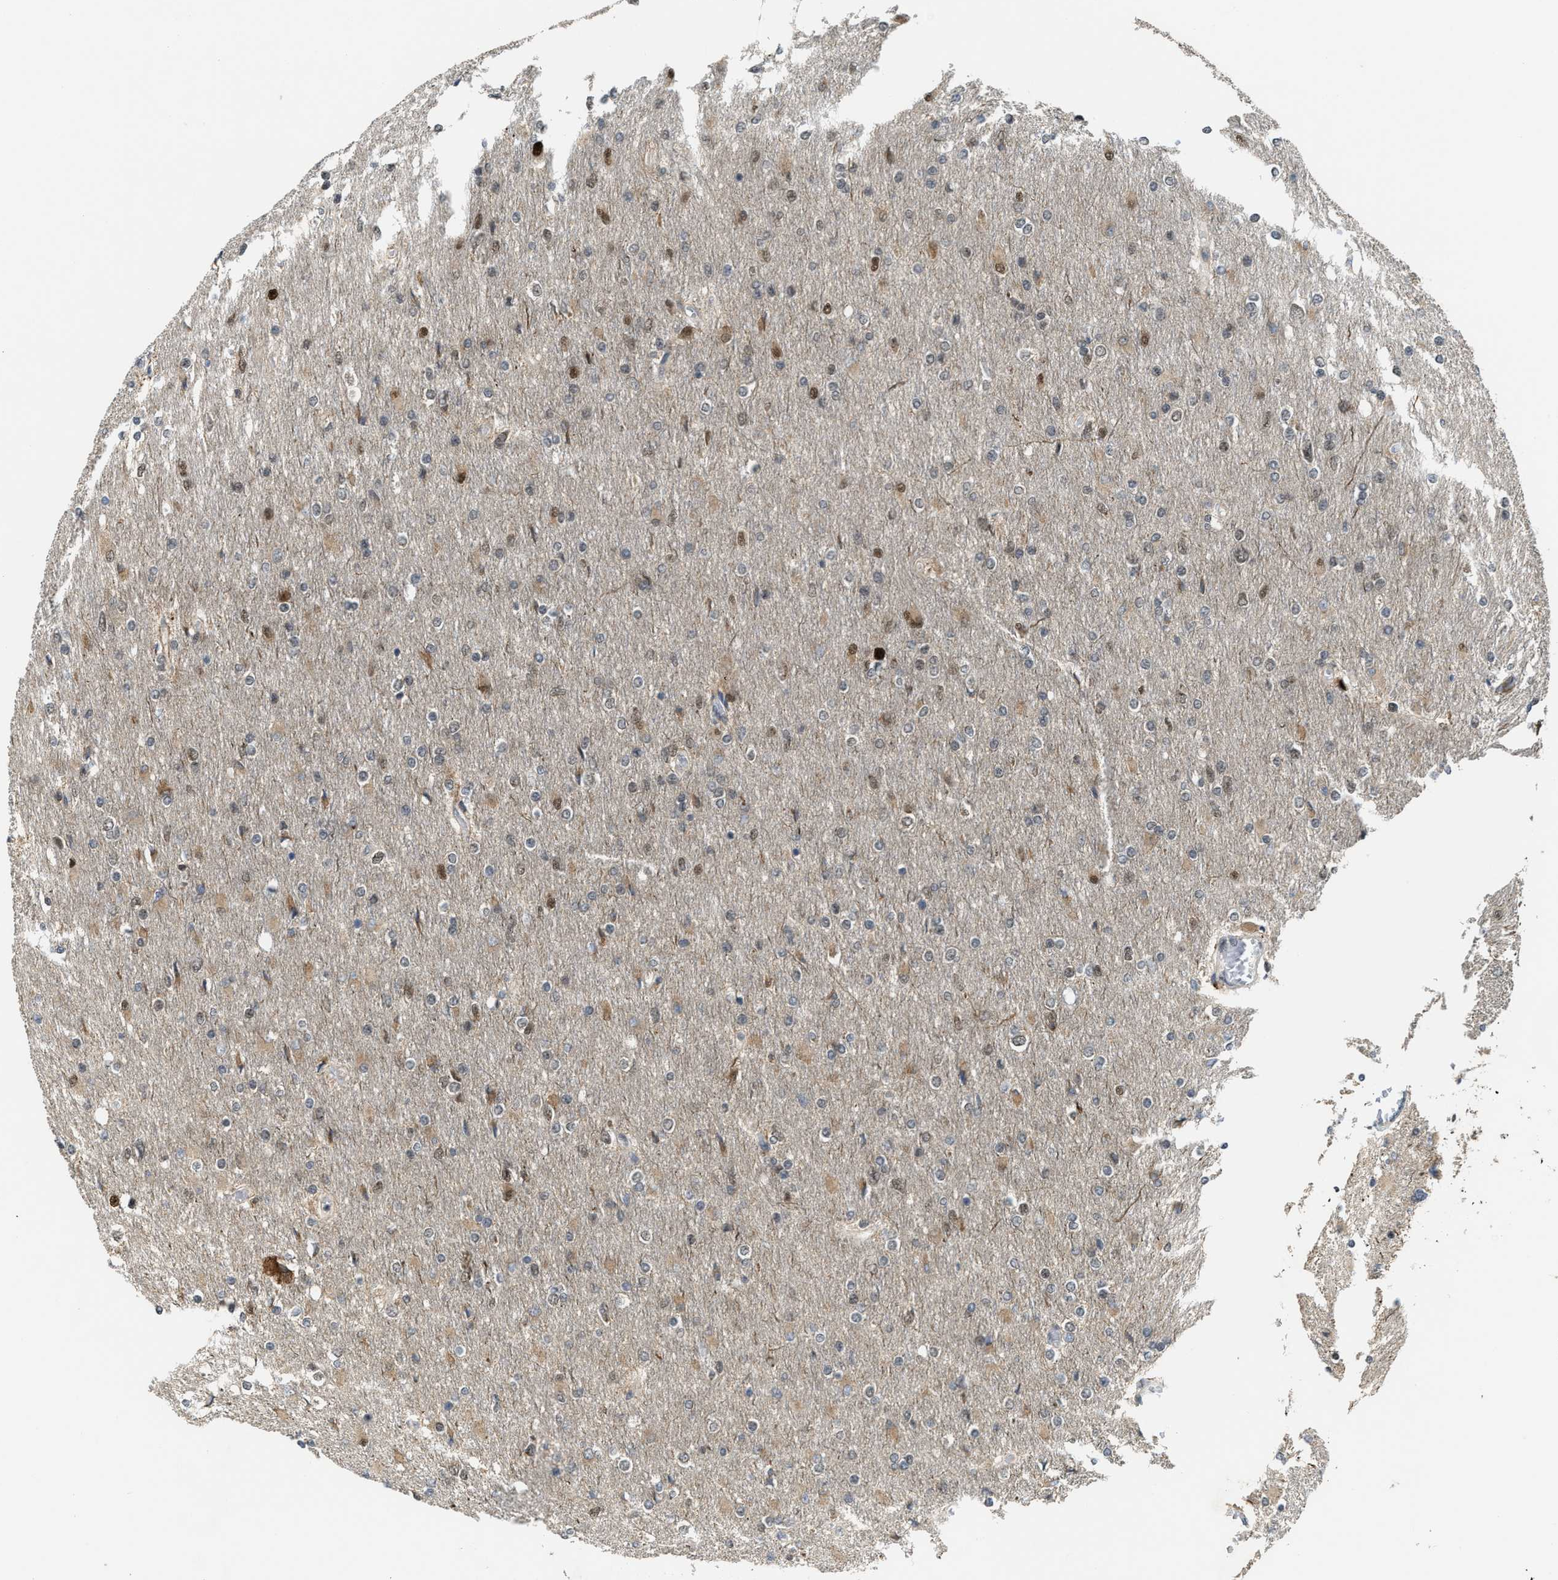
{"staining": {"intensity": "weak", "quantity": "<25%", "location": "nuclear"}, "tissue": "glioma", "cell_type": "Tumor cells", "image_type": "cancer", "snomed": [{"axis": "morphology", "description": "Glioma, malignant, High grade"}, {"axis": "topography", "description": "Cerebral cortex"}], "caption": "Malignant high-grade glioma was stained to show a protein in brown. There is no significant positivity in tumor cells.", "gene": "ZNF250", "patient": {"sex": "female", "age": 36}}